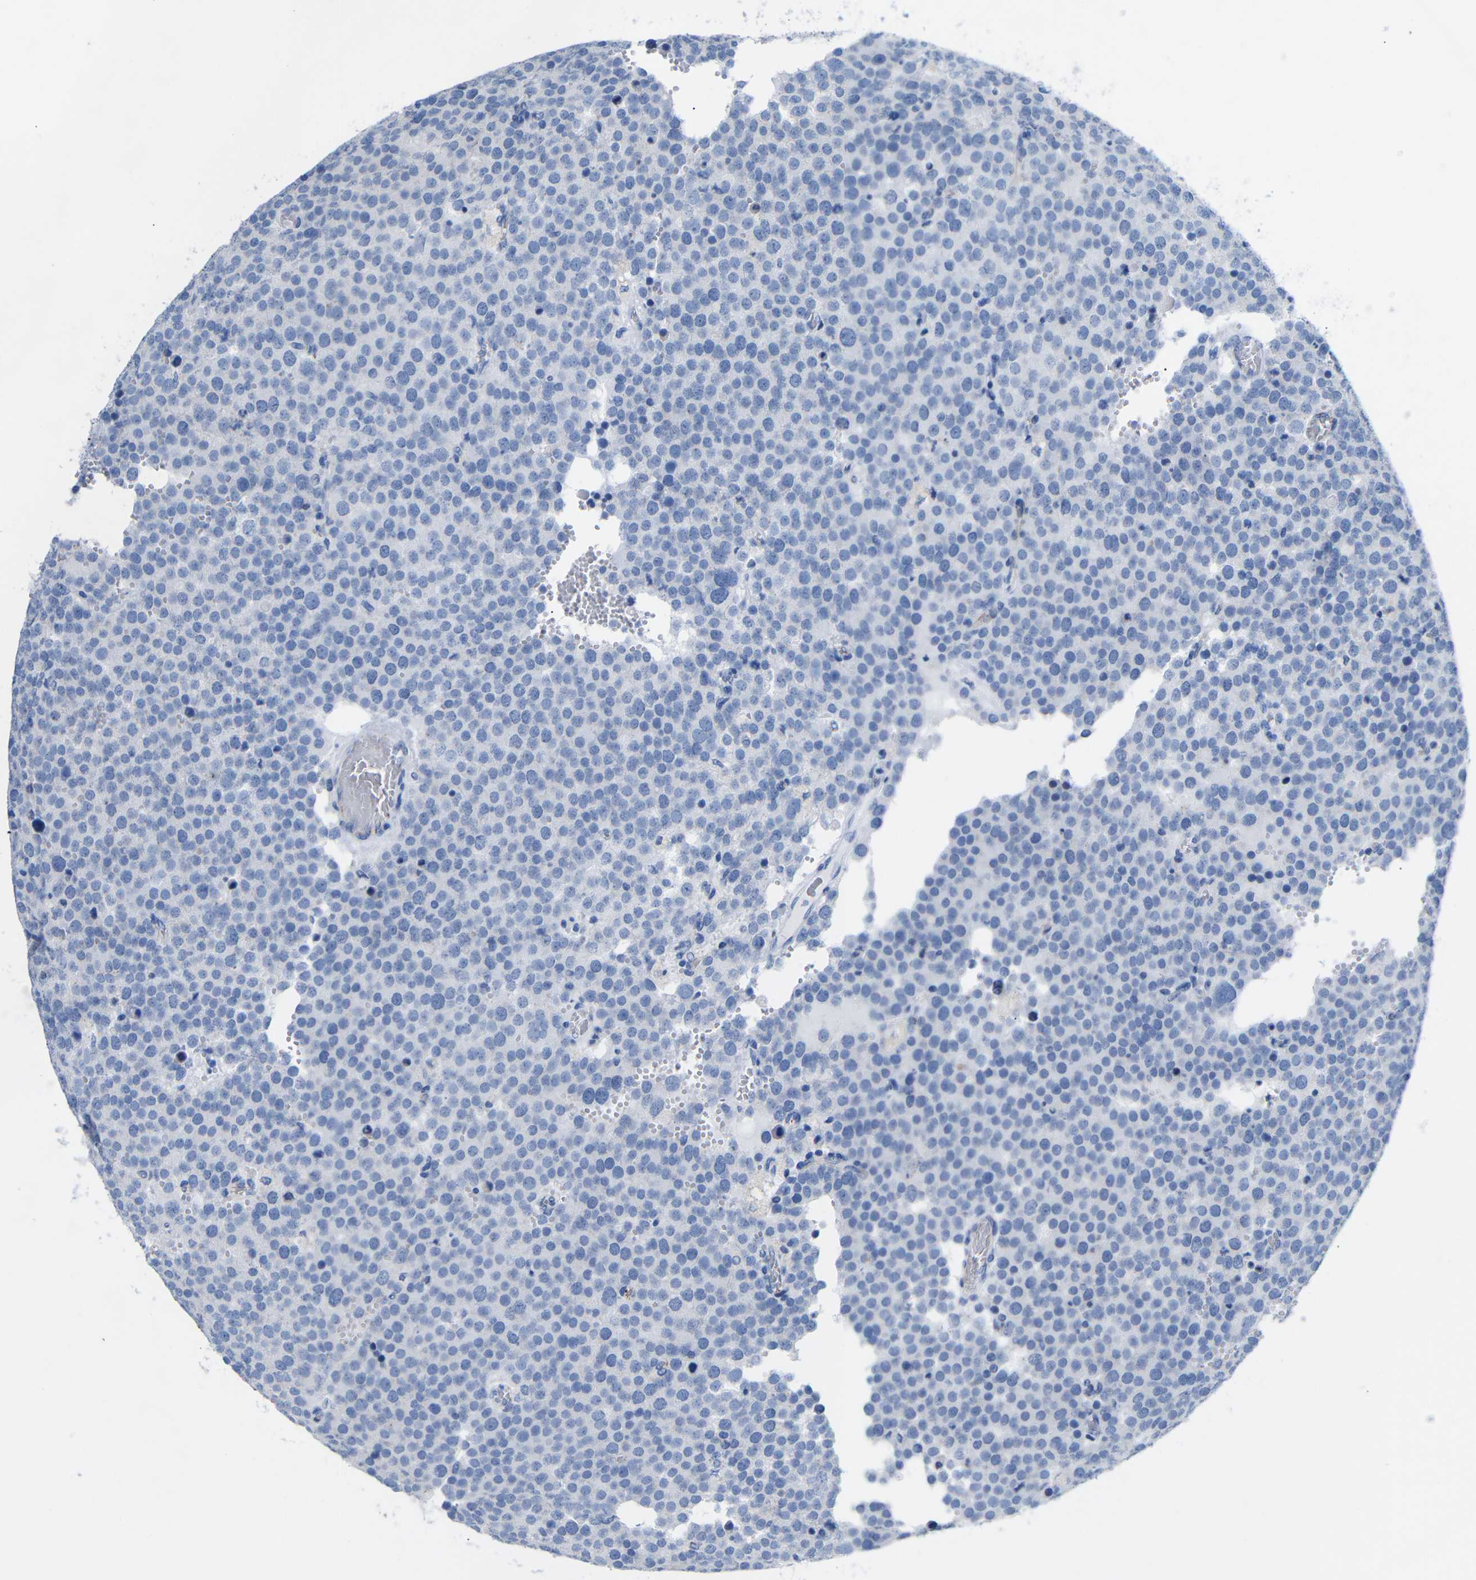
{"staining": {"intensity": "negative", "quantity": "none", "location": "none"}, "tissue": "testis cancer", "cell_type": "Tumor cells", "image_type": "cancer", "snomed": [{"axis": "morphology", "description": "Normal tissue, NOS"}, {"axis": "morphology", "description": "Seminoma, NOS"}, {"axis": "topography", "description": "Testis"}], "caption": "This is an immunohistochemistry histopathology image of human seminoma (testis). There is no expression in tumor cells.", "gene": "CGNL1", "patient": {"sex": "male", "age": 71}}